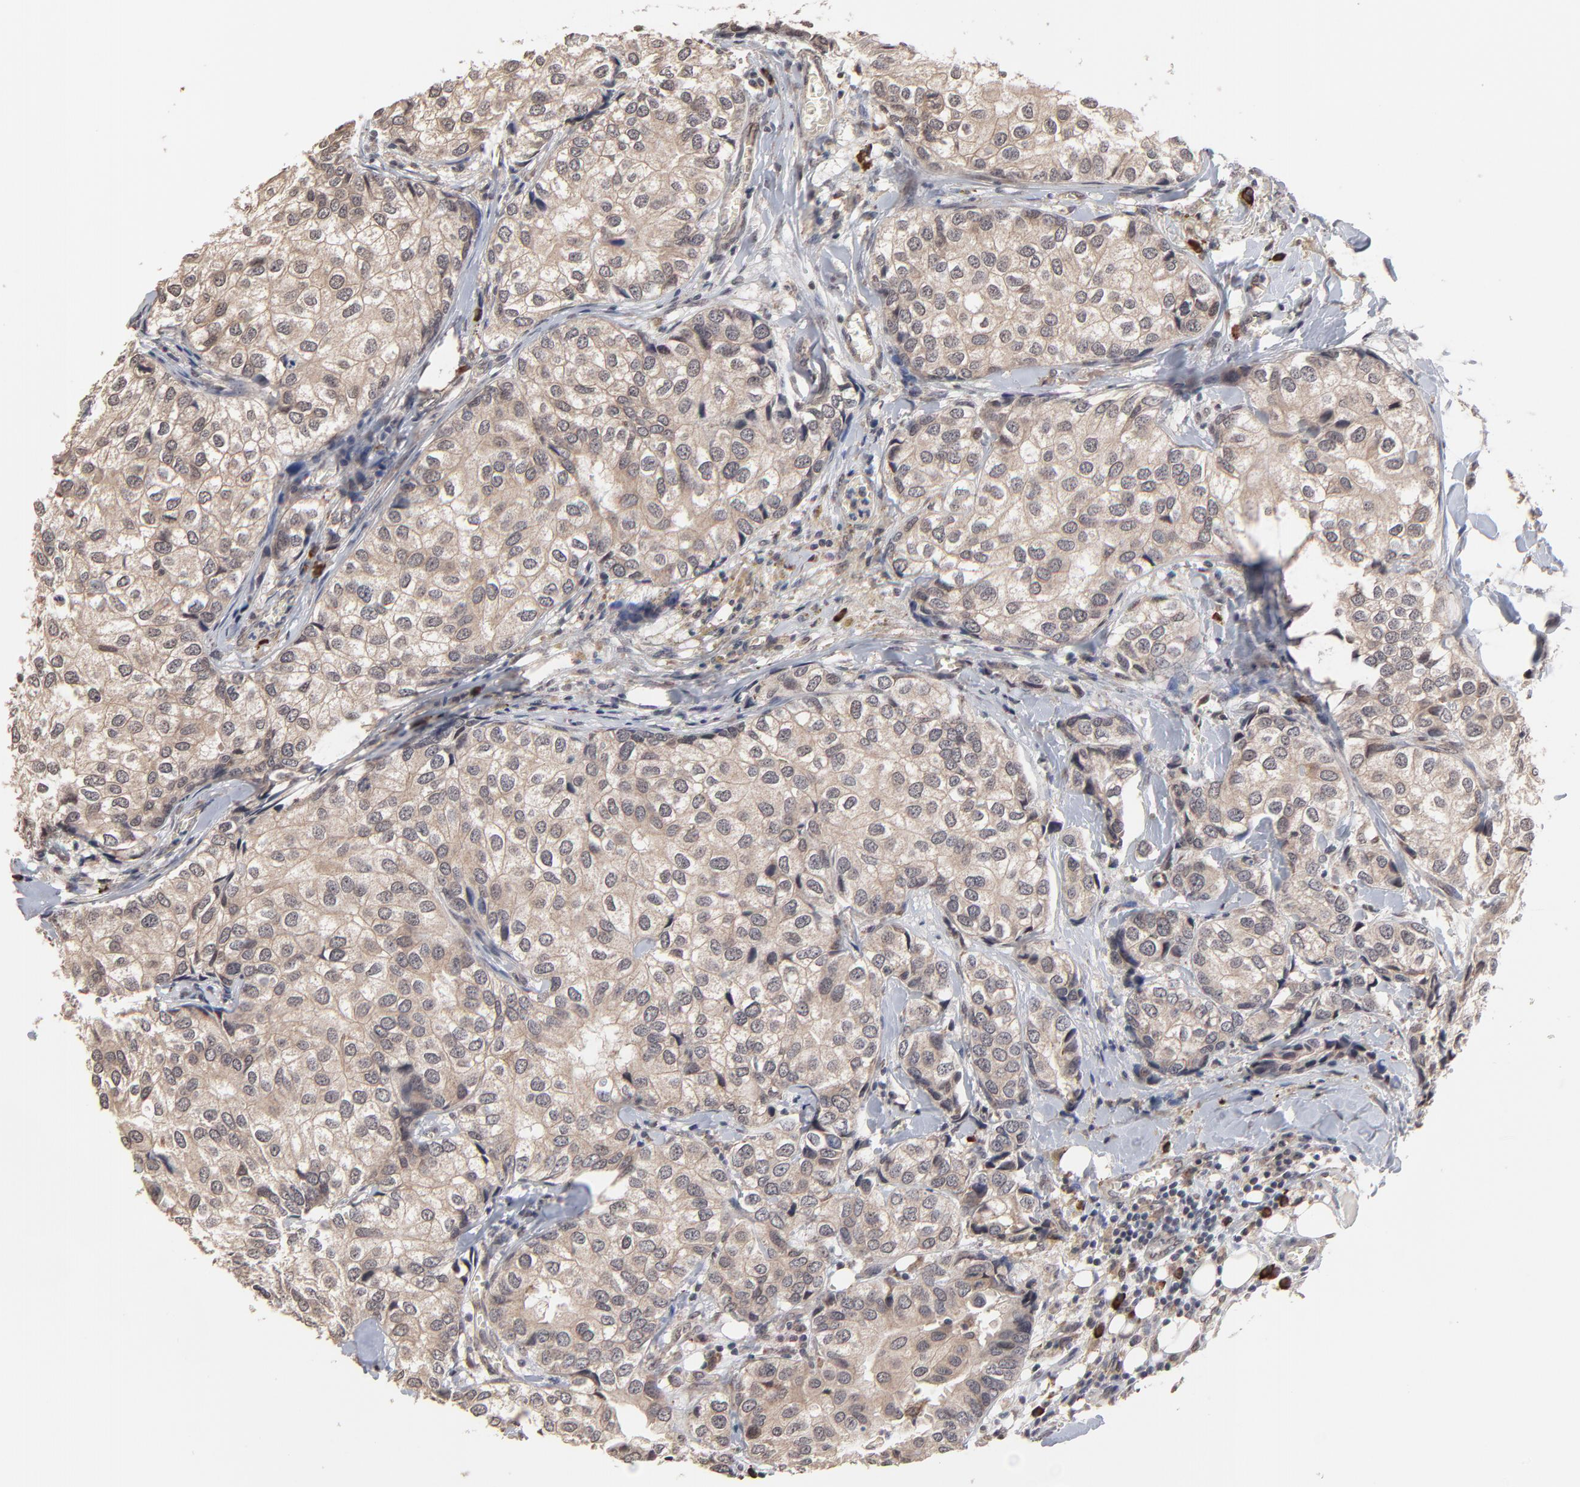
{"staining": {"intensity": "weak", "quantity": "<25%", "location": "cytoplasmic/membranous"}, "tissue": "breast cancer", "cell_type": "Tumor cells", "image_type": "cancer", "snomed": [{"axis": "morphology", "description": "Duct carcinoma"}, {"axis": "topography", "description": "Breast"}], "caption": "The micrograph reveals no staining of tumor cells in infiltrating ductal carcinoma (breast). The staining was performed using DAB (3,3'-diaminobenzidine) to visualize the protein expression in brown, while the nuclei were stained in blue with hematoxylin (Magnification: 20x).", "gene": "CHM", "patient": {"sex": "female", "age": 68}}